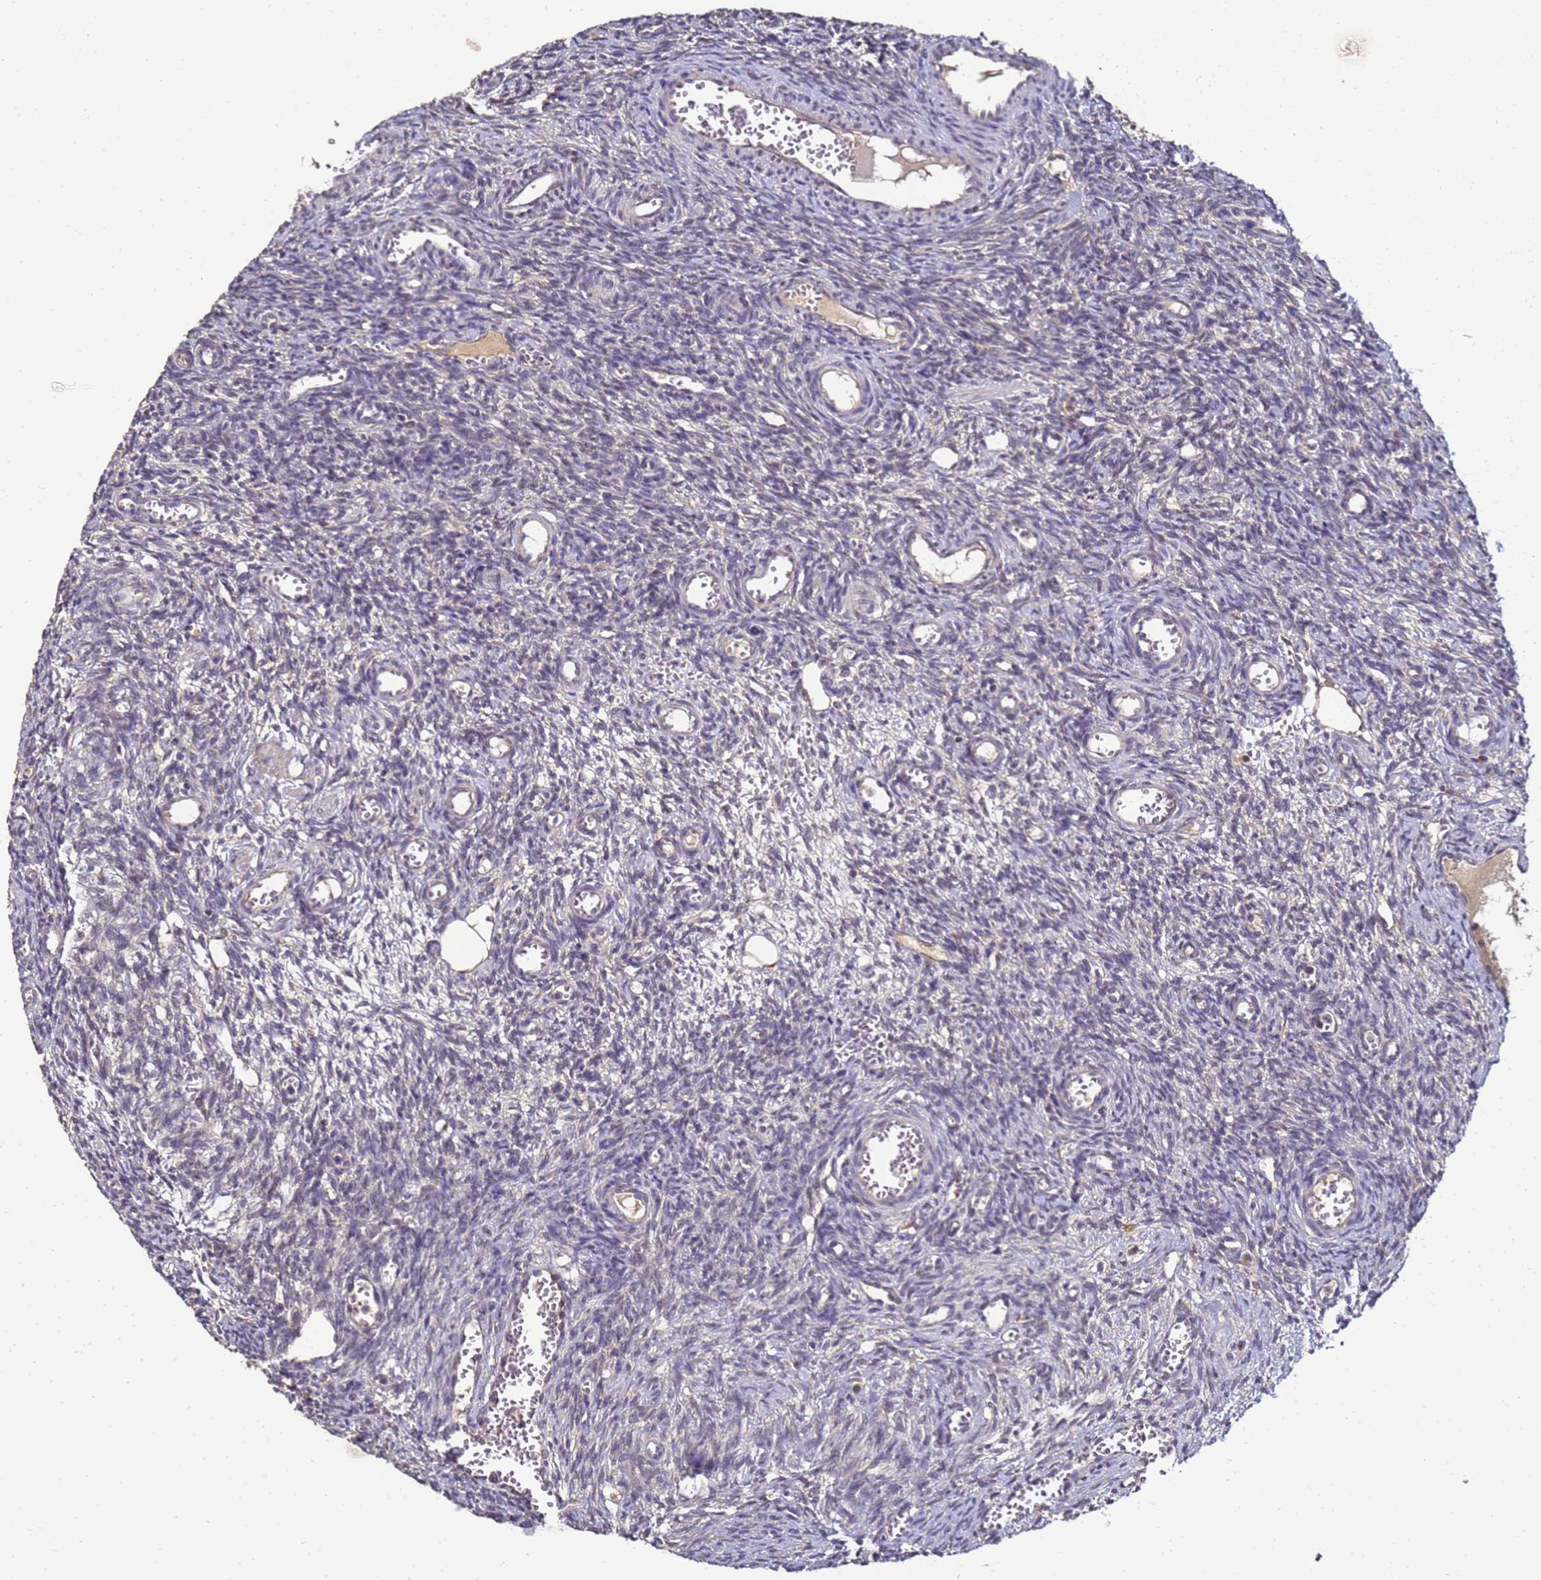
{"staining": {"intensity": "negative", "quantity": "none", "location": "none"}, "tissue": "ovary", "cell_type": "Ovarian stroma cells", "image_type": "normal", "snomed": [{"axis": "morphology", "description": "Normal tissue, NOS"}, {"axis": "topography", "description": "Ovary"}], "caption": "Image shows no significant protein positivity in ovarian stroma cells of normal ovary. (Brightfield microscopy of DAB IHC at high magnification).", "gene": "ANKRD17", "patient": {"sex": "female", "age": 39}}